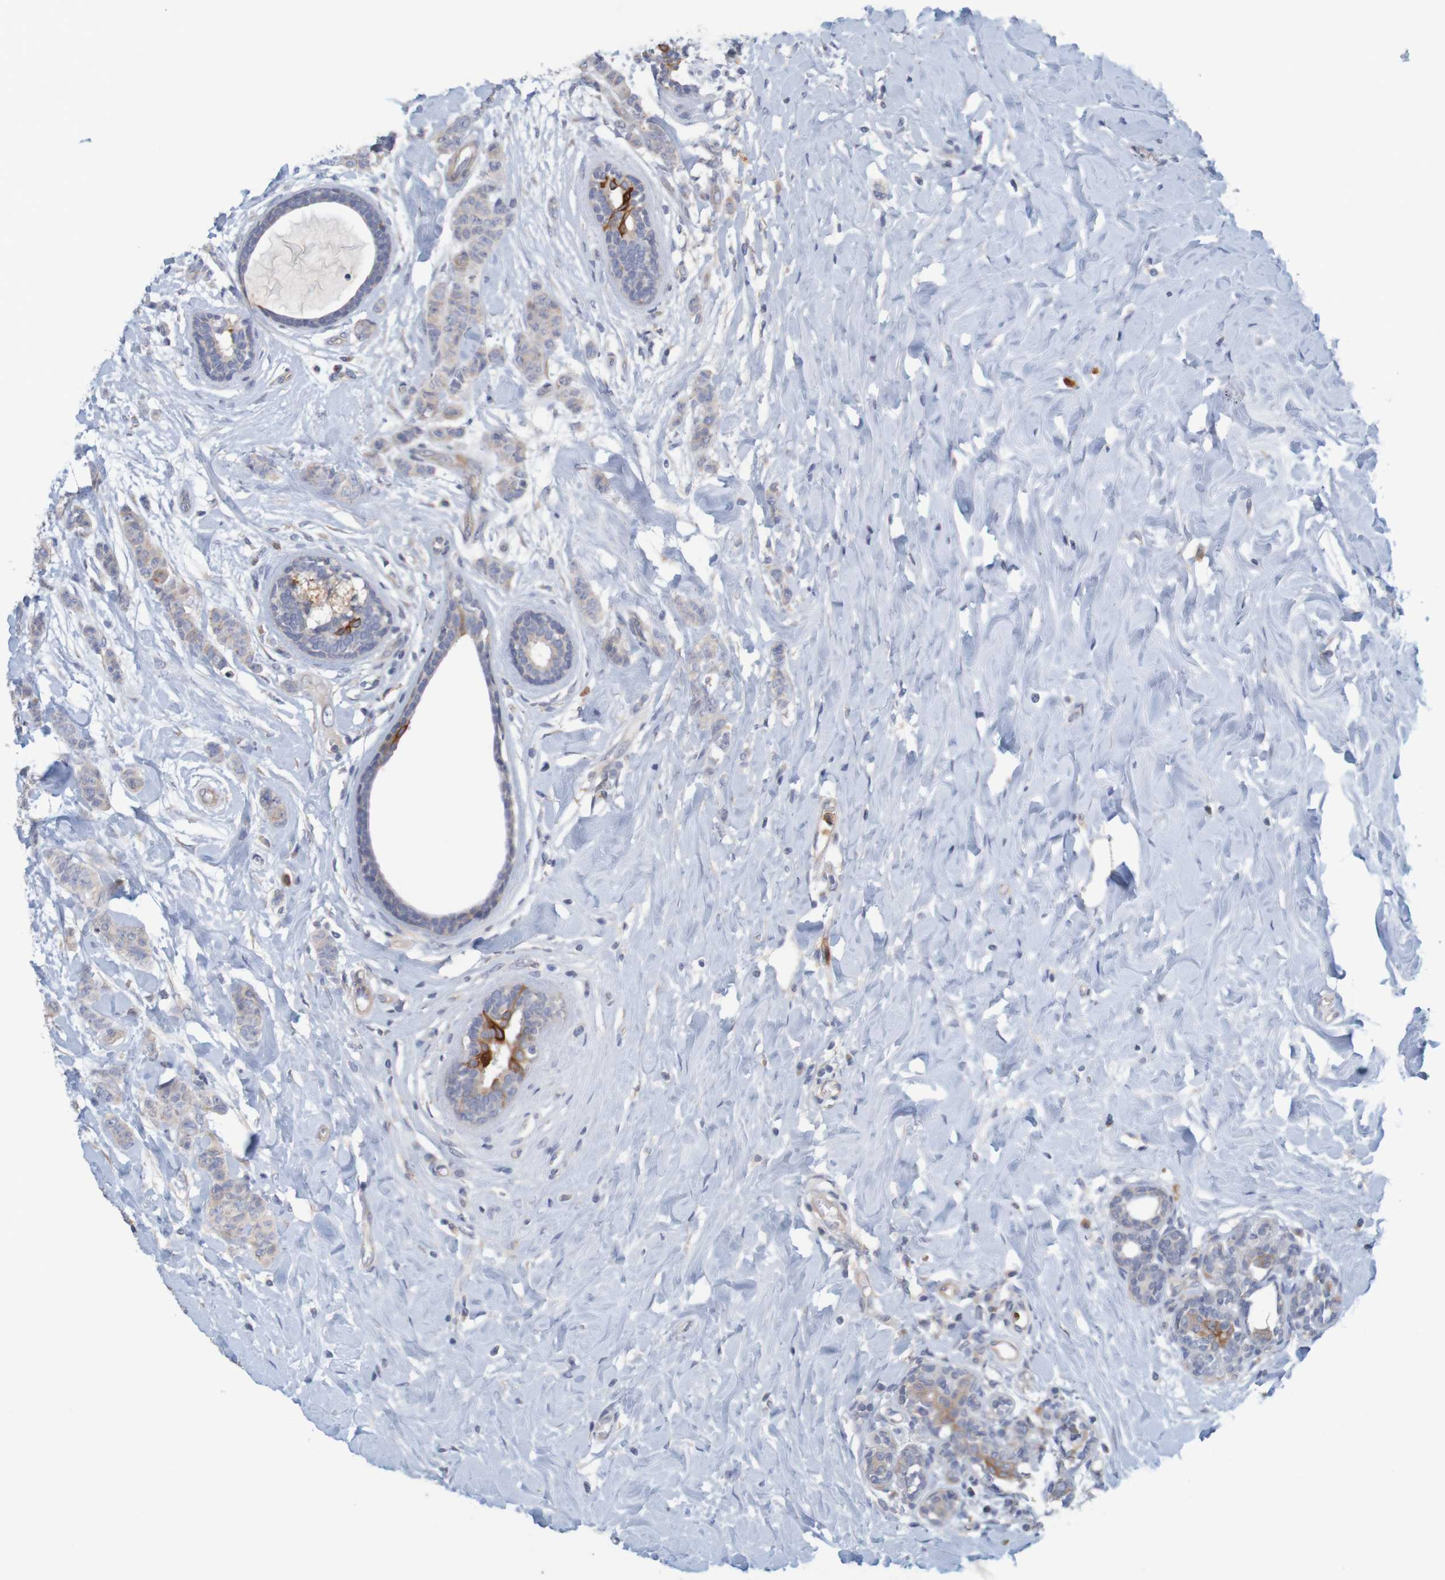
{"staining": {"intensity": "weak", "quantity": ">75%", "location": "cytoplasmic/membranous"}, "tissue": "breast cancer", "cell_type": "Tumor cells", "image_type": "cancer", "snomed": [{"axis": "morphology", "description": "Normal tissue, NOS"}, {"axis": "morphology", "description": "Duct carcinoma"}, {"axis": "topography", "description": "Breast"}], "caption": "IHC image of human breast cancer (intraductal carcinoma) stained for a protein (brown), which displays low levels of weak cytoplasmic/membranous staining in about >75% of tumor cells.", "gene": "KRT23", "patient": {"sex": "female", "age": 40}}